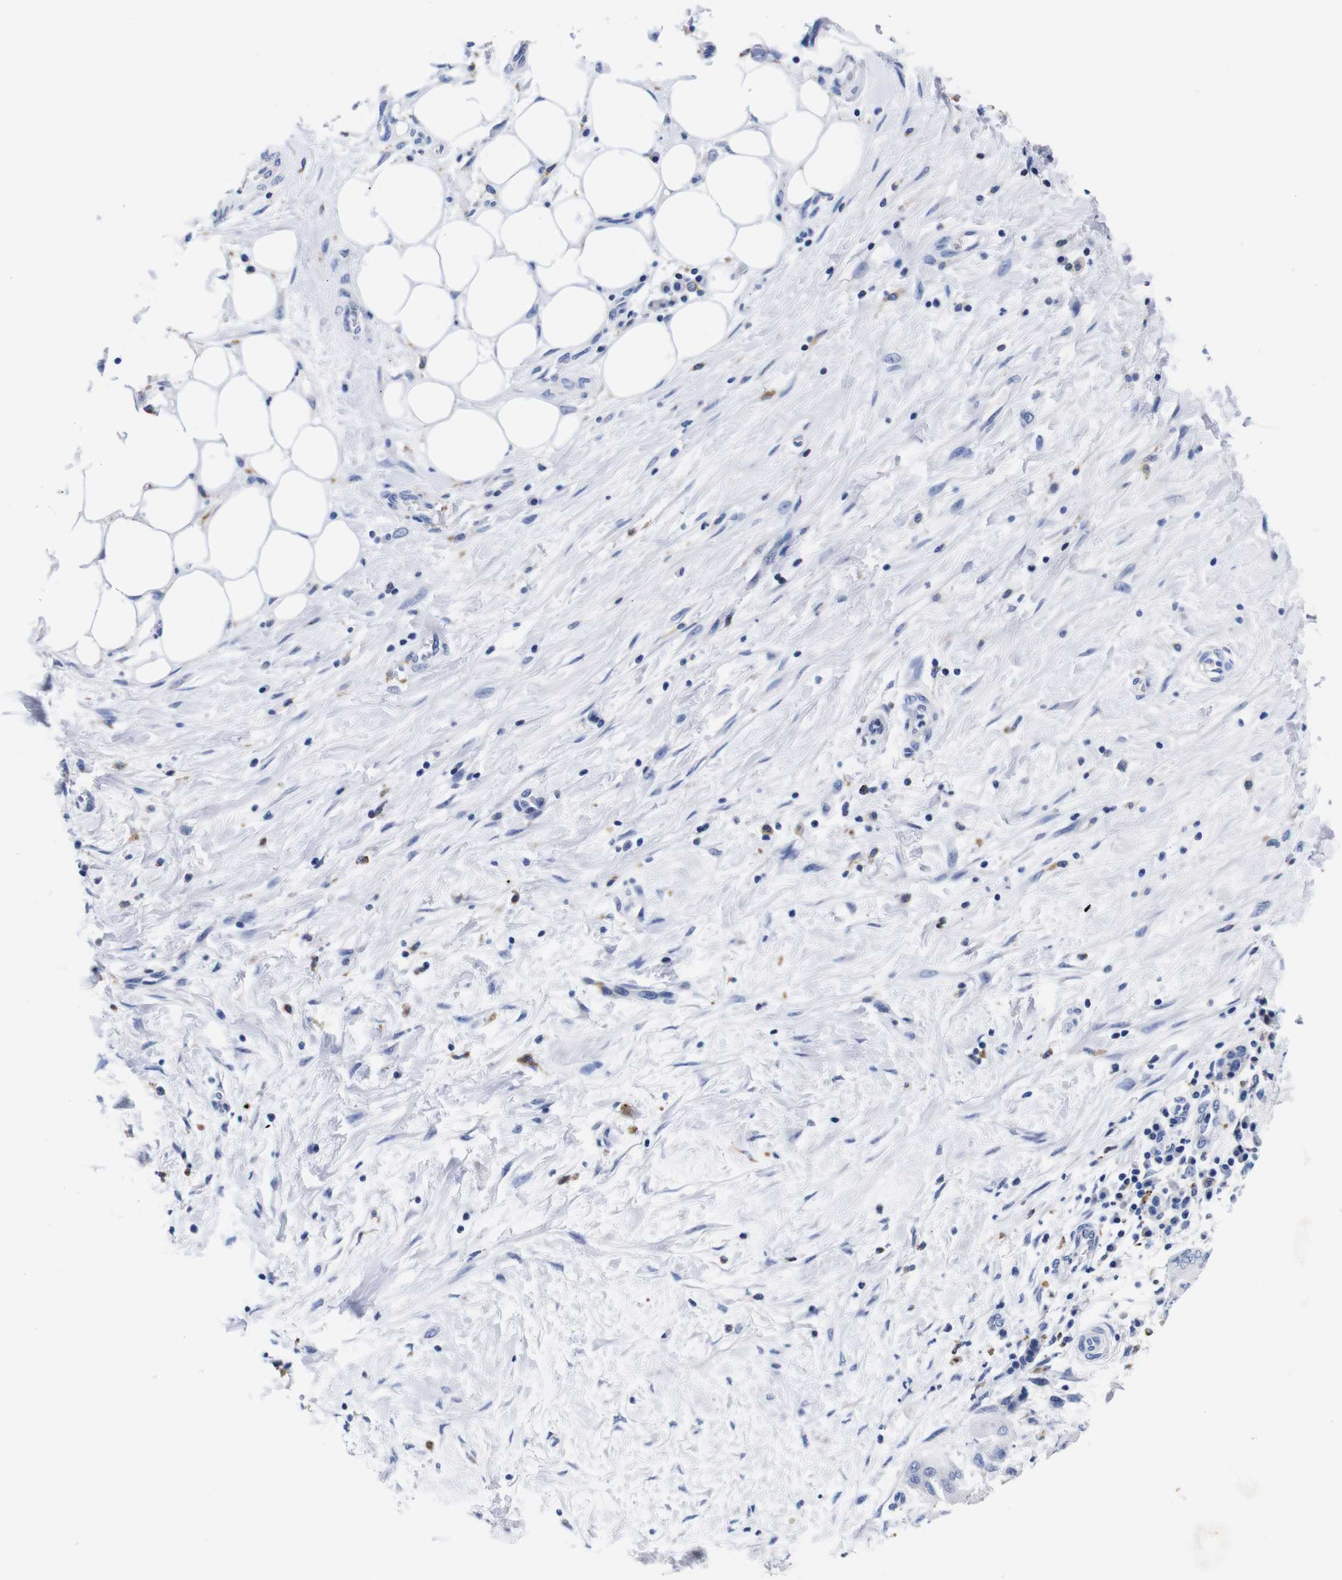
{"staining": {"intensity": "negative", "quantity": "none", "location": "none"}, "tissue": "pancreatic cancer", "cell_type": "Tumor cells", "image_type": "cancer", "snomed": [{"axis": "morphology", "description": "Adenocarcinoma, NOS"}, {"axis": "topography", "description": "Pancreas"}], "caption": "Immunohistochemistry image of adenocarcinoma (pancreatic) stained for a protein (brown), which reveals no positivity in tumor cells.", "gene": "HLA-DMB", "patient": {"sex": "female", "age": 75}}